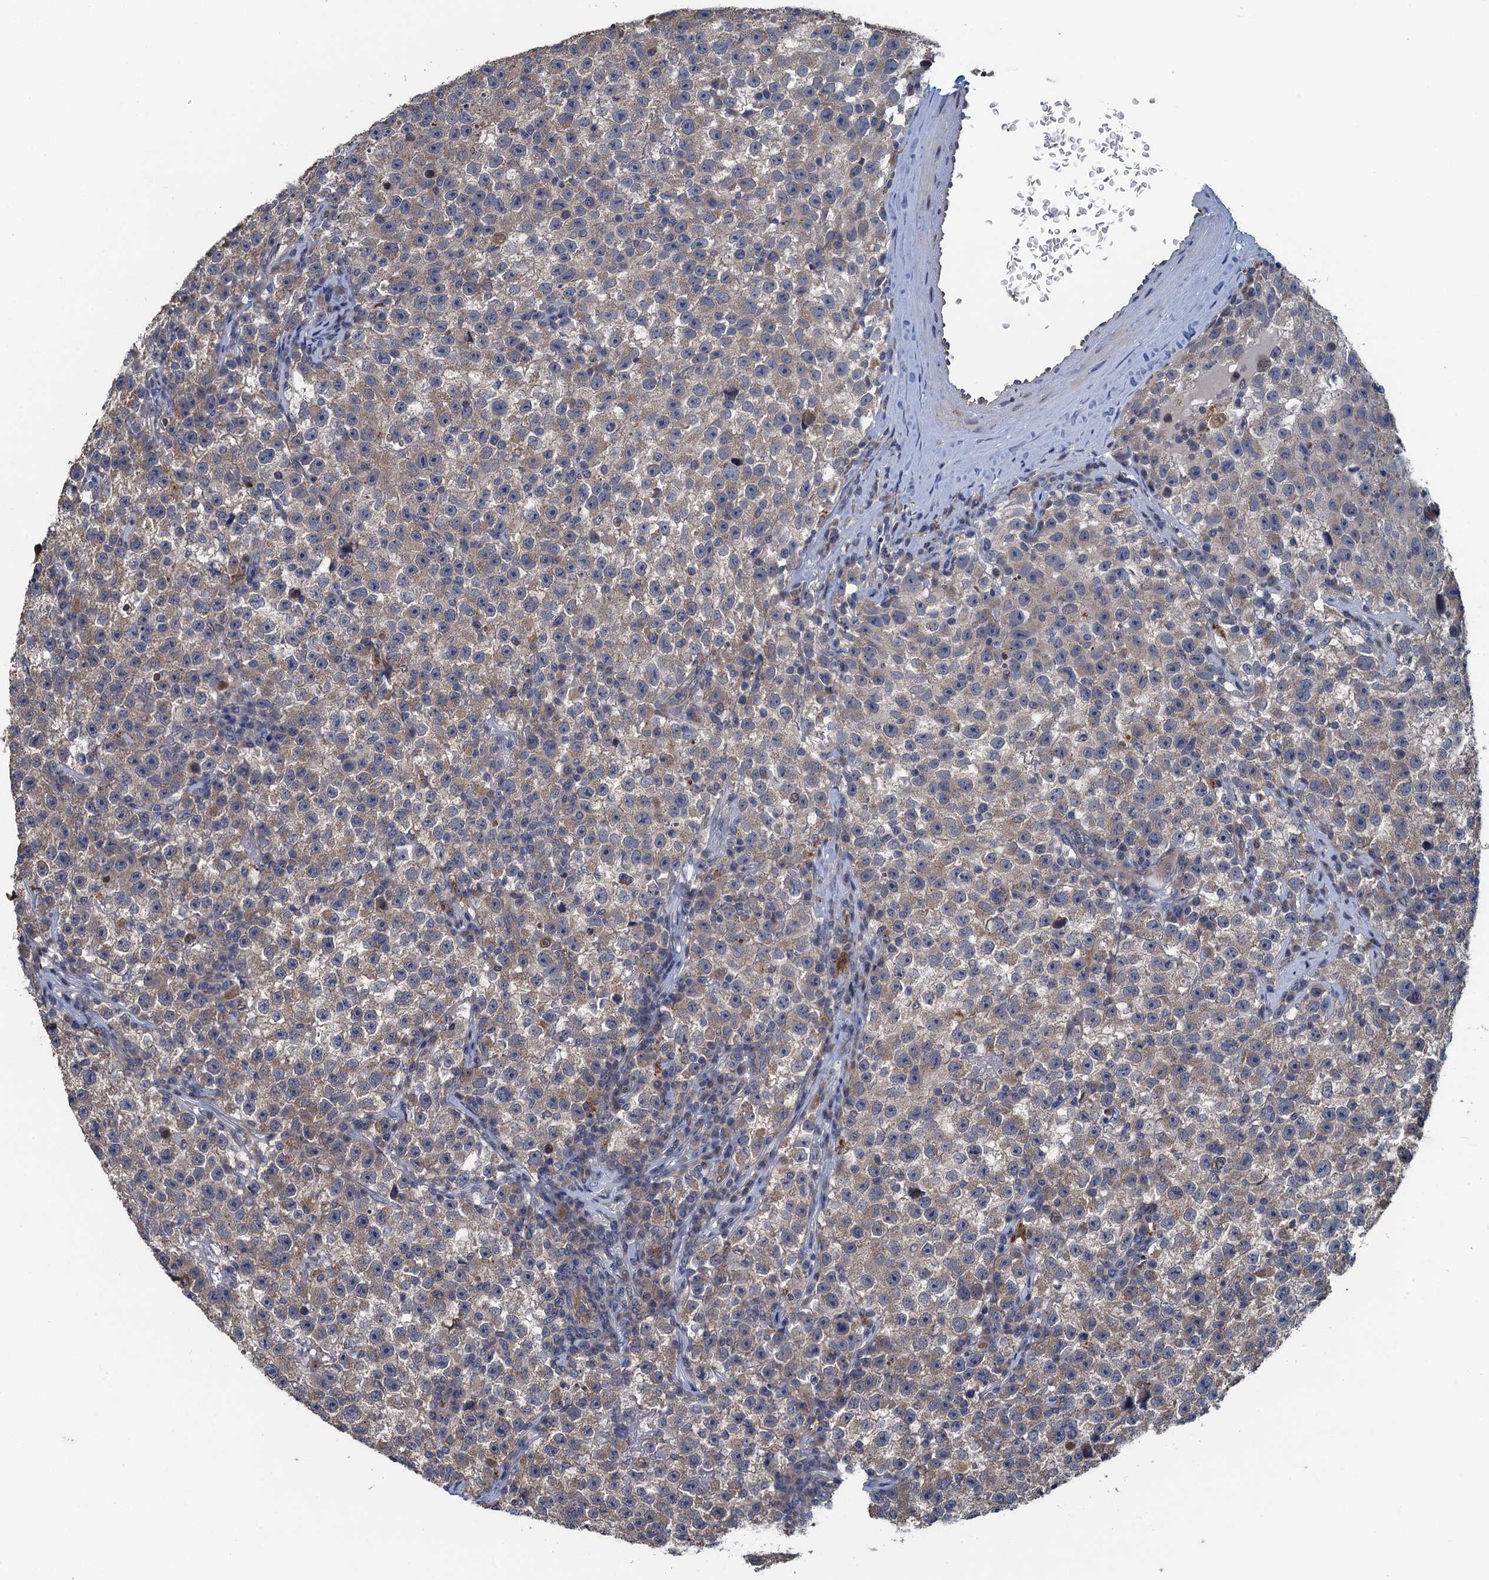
{"staining": {"intensity": "moderate", "quantity": "25%-75%", "location": "cytoplasmic/membranous"}, "tissue": "testis cancer", "cell_type": "Tumor cells", "image_type": "cancer", "snomed": [{"axis": "morphology", "description": "Seminoma, NOS"}, {"axis": "topography", "description": "Testis"}], "caption": "The histopathology image demonstrates a brown stain indicating the presence of a protein in the cytoplasmic/membranous of tumor cells in testis cancer (seminoma).", "gene": "KBTBD8", "patient": {"sex": "male", "age": 22}}